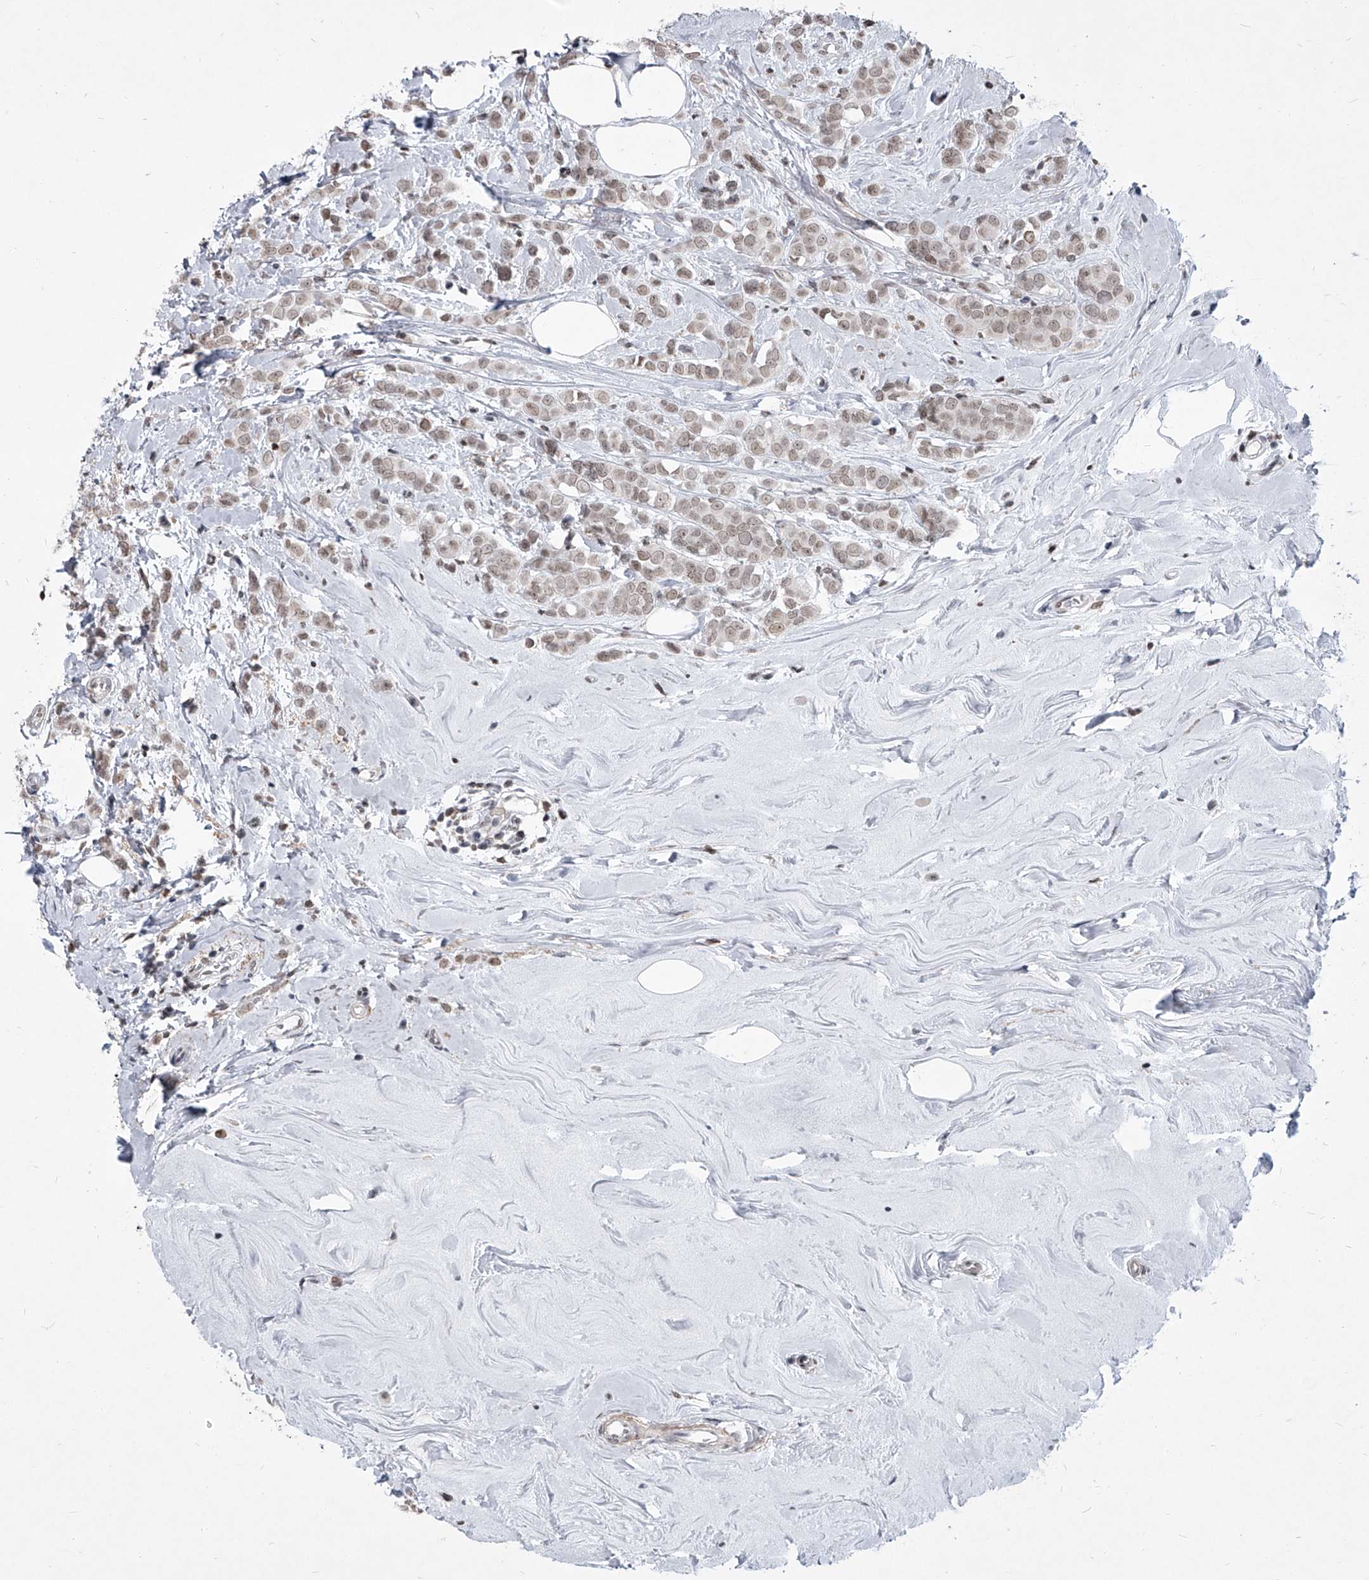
{"staining": {"intensity": "weak", "quantity": ">75%", "location": "nuclear"}, "tissue": "breast cancer", "cell_type": "Tumor cells", "image_type": "cancer", "snomed": [{"axis": "morphology", "description": "Lobular carcinoma"}, {"axis": "topography", "description": "Breast"}], "caption": "Brown immunohistochemical staining in human breast cancer (lobular carcinoma) displays weak nuclear positivity in approximately >75% of tumor cells. (Brightfield microscopy of DAB IHC at high magnification).", "gene": "PPIL4", "patient": {"sex": "female", "age": 47}}